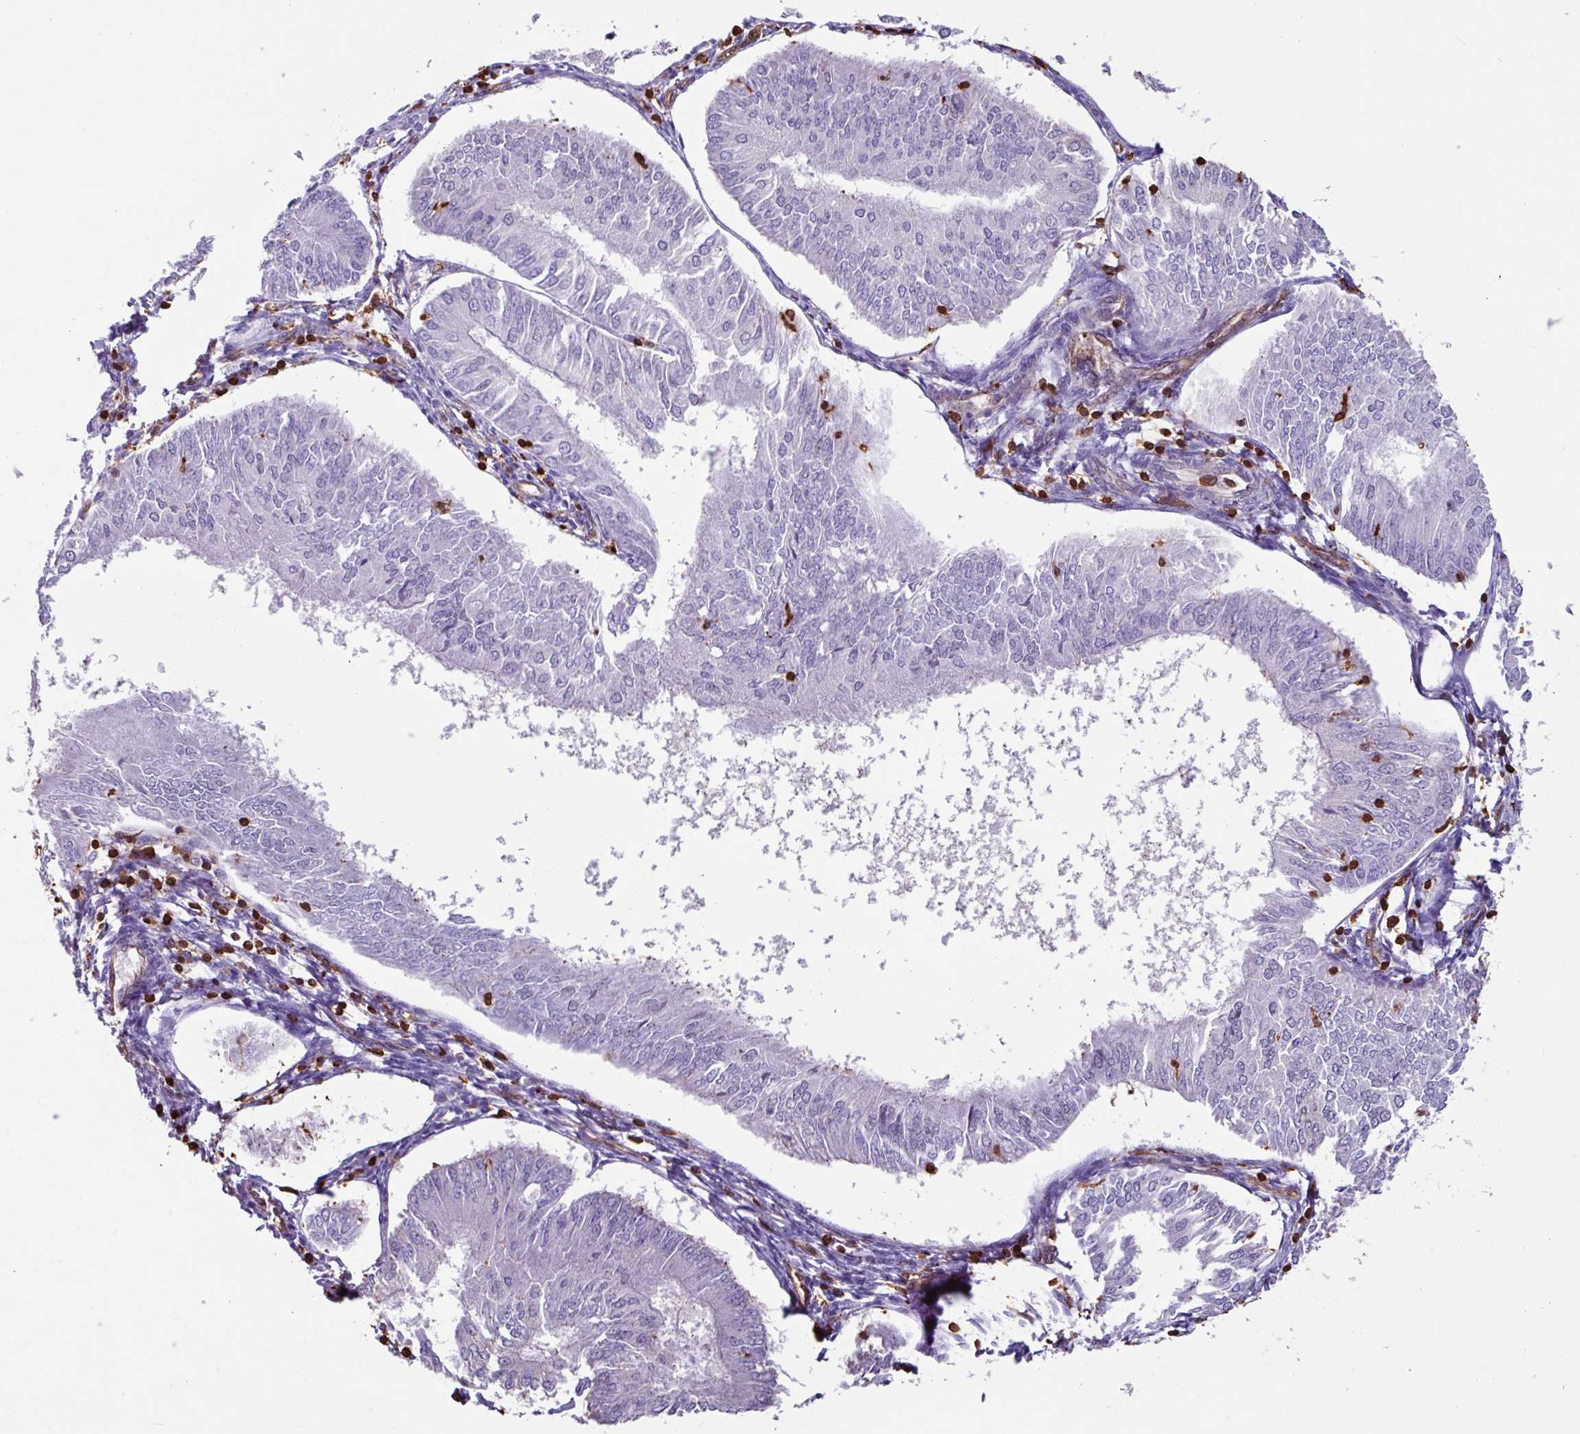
{"staining": {"intensity": "negative", "quantity": "none", "location": "none"}, "tissue": "endometrial cancer", "cell_type": "Tumor cells", "image_type": "cancer", "snomed": [{"axis": "morphology", "description": "Adenocarcinoma, NOS"}, {"axis": "topography", "description": "Endometrium"}], "caption": "Protein analysis of adenocarcinoma (endometrial) shows no significant staining in tumor cells. (DAB immunohistochemistry, high magnification).", "gene": "ARHGDIB", "patient": {"sex": "female", "age": 58}}